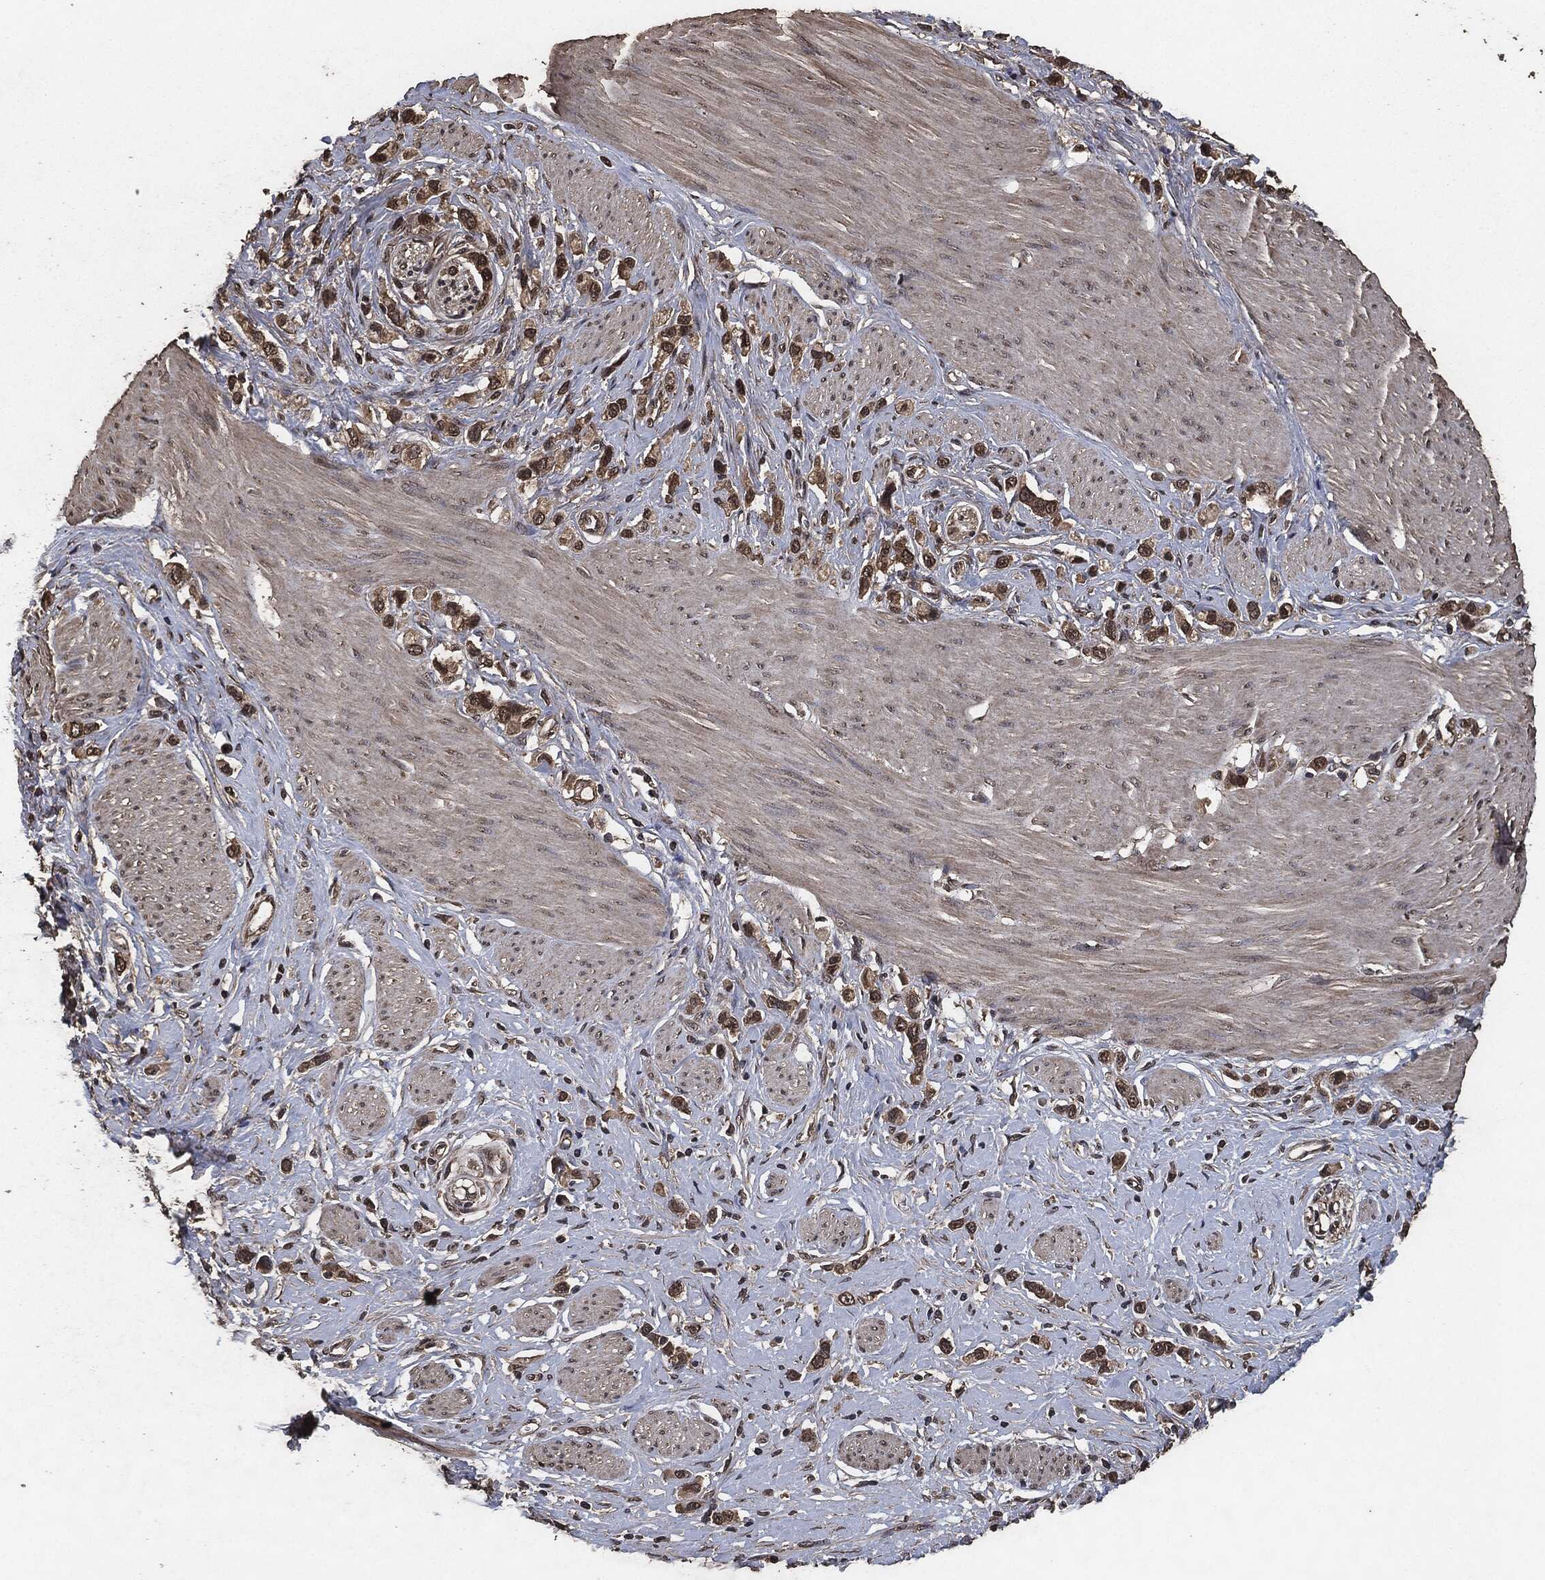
{"staining": {"intensity": "moderate", "quantity": "25%-75%", "location": "cytoplasmic/membranous"}, "tissue": "stomach cancer", "cell_type": "Tumor cells", "image_type": "cancer", "snomed": [{"axis": "morphology", "description": "Normal tissue, NOS"}, {"axis": "morphology", "description": "Adenocarcinoma, NOS"}, {"axis": "morphology", "description": "Adenocarcinoma, High grade"}, {"axis": "topography", "description": "Stomach, upper"}, {"axis": "topography", "description": "Stomach"}], "caption": "Immunohistochemical staining of human stomach adenocarcinoma demonstrates medium levels of moderate cytoplasmic/membranous staining in about 25%-75% of tumor cells.", "gene": "AKT1S1", "patient": {"sex": "female", "age": 65}}